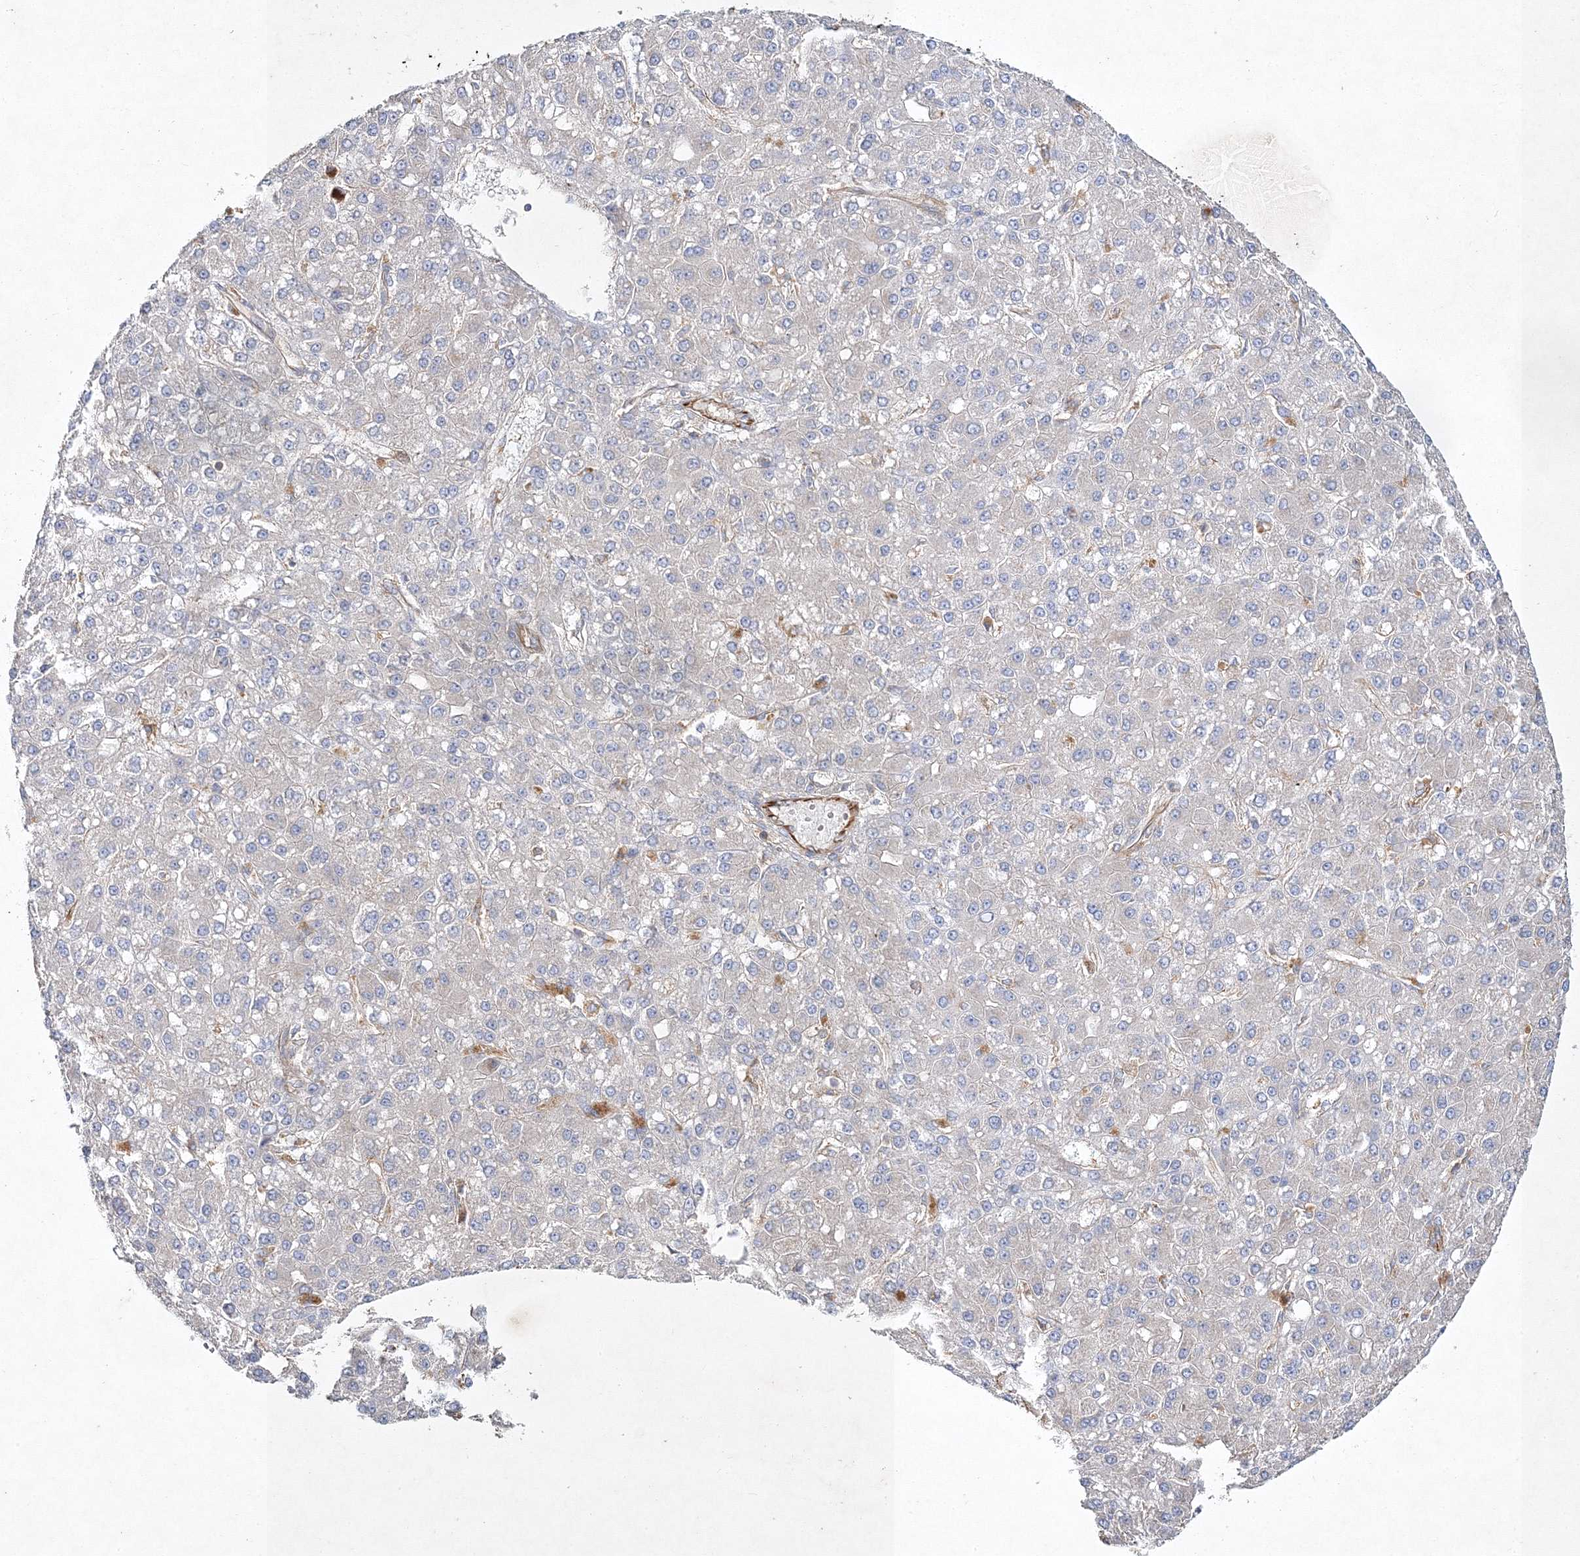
{"staining": {"intensity": "negative", "quantity": "none", "location": "none"}, "tissue": "liver cancer", "cell_type": "Tumor cells", "image_type": "cancer", "snomed": [{"axis": "morphology", "description": "Carcinoma, Hepatocellular, NOS"}, {"axis": "topography", "description": "Liver"}], "caption": "Immunohistochemistry (IHC) image of neoplastic tissue: human hepatocellular carcinoma (liver) stained with DAB (3,3'-diaminobenzidine) reveals no significant protein staining in tumor cells.", "gene": "WDR37", "patient": {"sex": "male", "age": 67}}